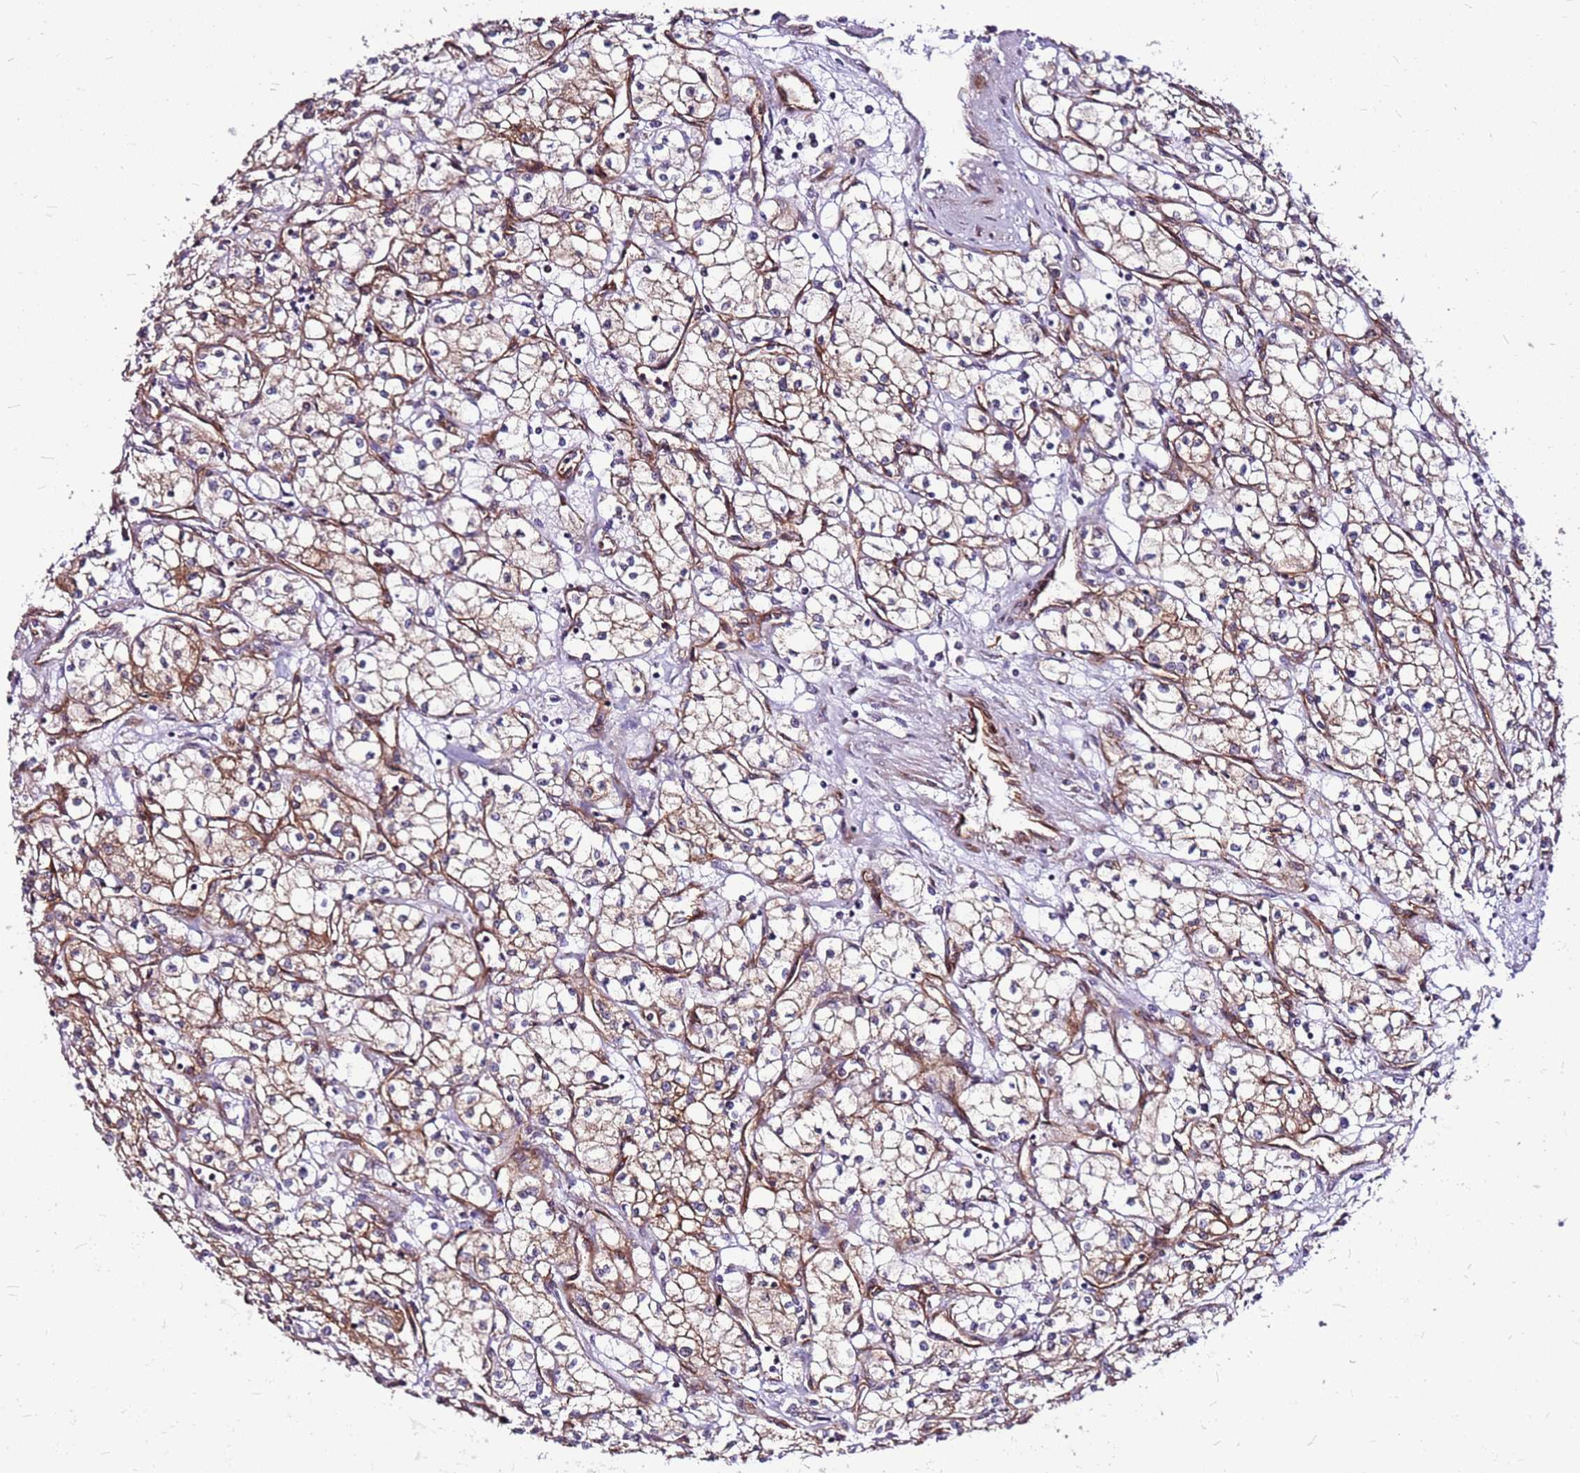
{"staining": {"intensity": "moderate", "quantity": "25%-75%", "location": "cytoplasmic/membranous"}, "tissue": "renal cancer", "cell_type": "Tumor cells", "image_type": "cancer", "snomed": [{"axis": "morphology", "description": "Adenocarcinoma, NOS"}, {"axis": "topography", "description": "Kidney"}], "caption": "Protein staining displays moderate cytoplasmic/membranous positivity in approximately 25%-75% of tumor cells in renal cancer (adenocarcinoma). The staining was performed using DAB (3,3'-diaminobenzidine) to visualize the protein expression in brown, while the nuclei were stained in blue with hematoxylin (Magnification: 20x).", "gene": "TOPAZ1", "patient": {"sex": "male", "age": 59}}